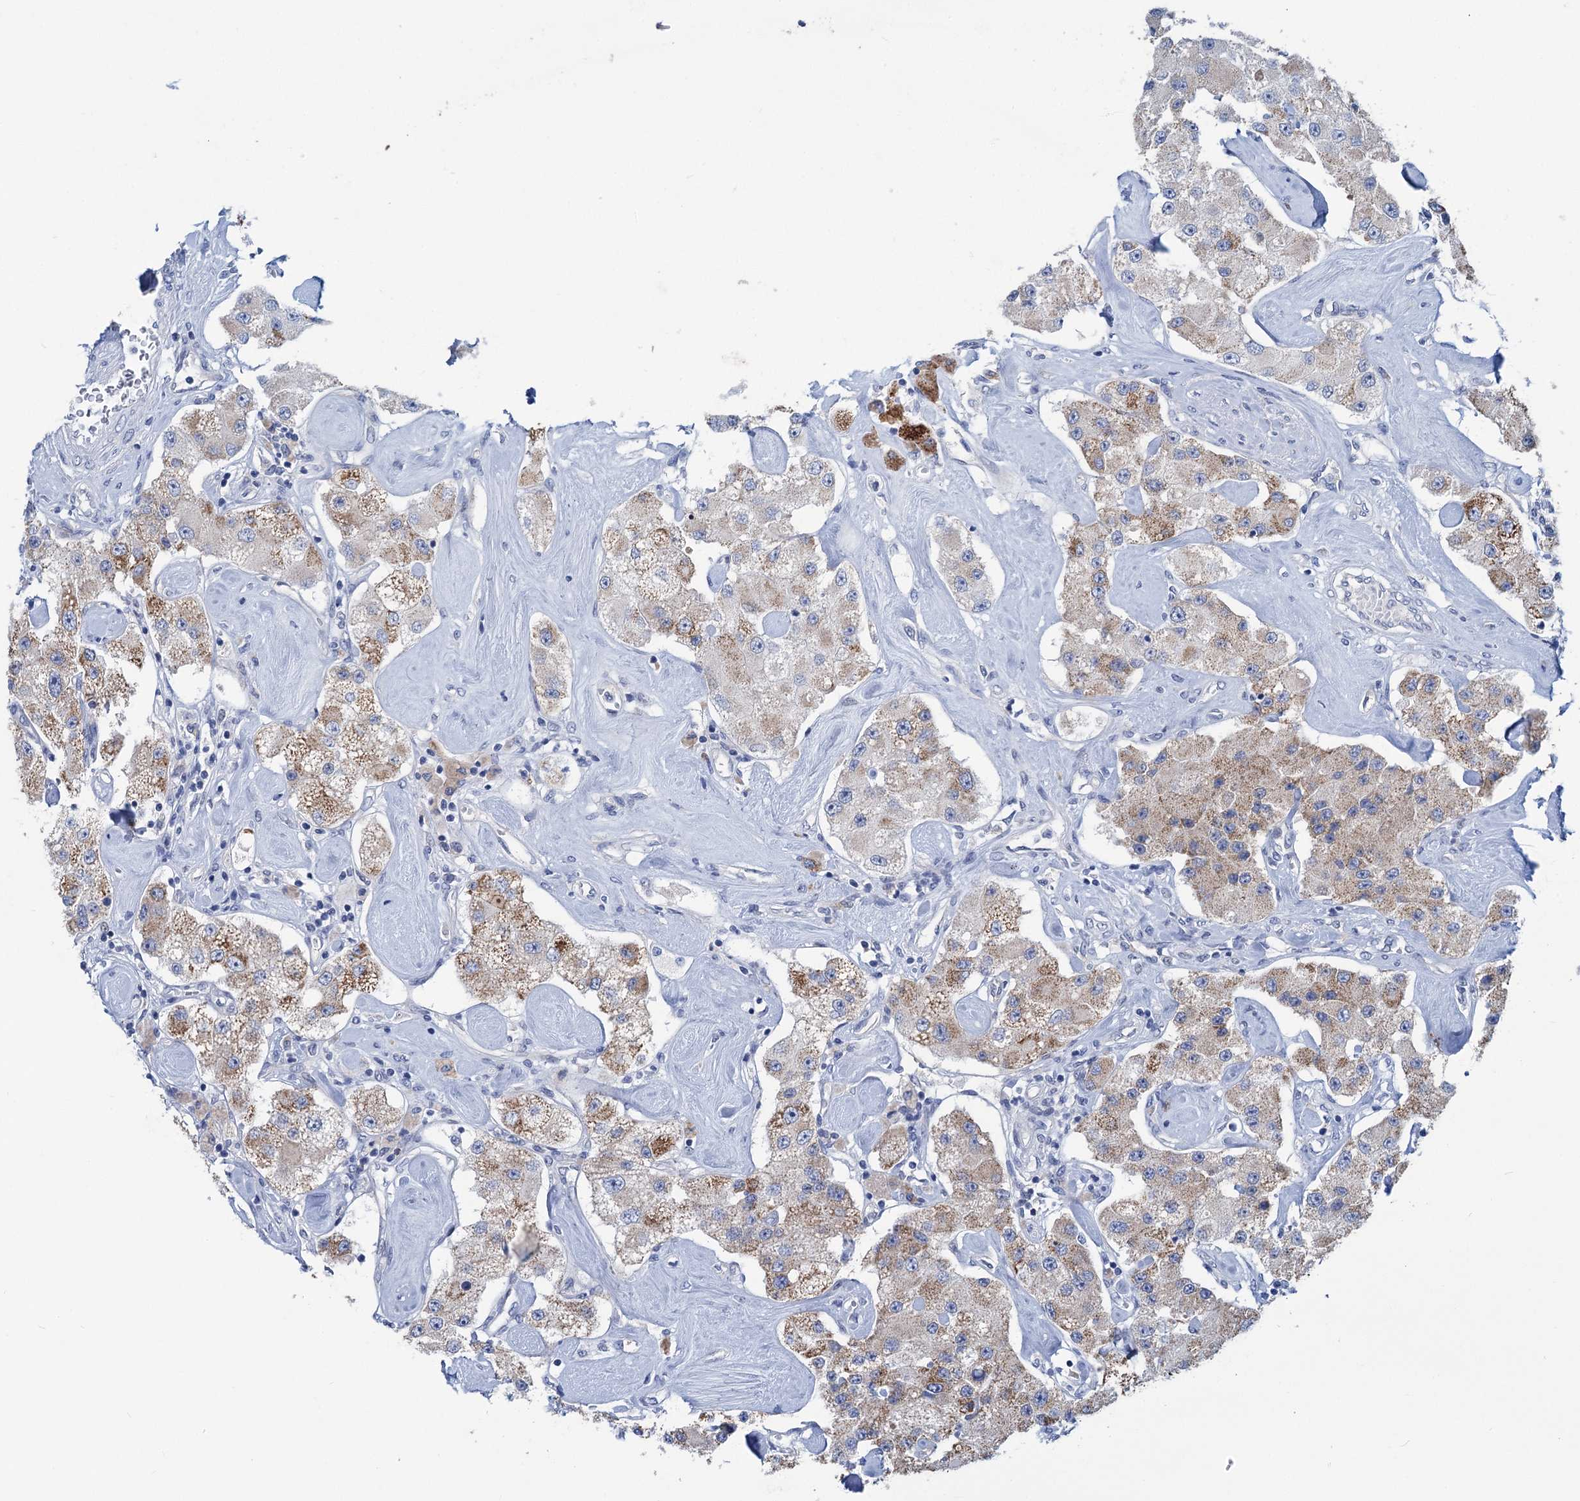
{"staining": {"intensity": "weak", "quantity": "25%-75%", "location": "cytoplasmic/membranous"}, "tissue": "carcinoid", "cell_type": "Tumor cells", "image_type": "cancer", "snomed": [{"axis": "morphology", "description": "Carcinoid, malignant, NOS"}, {"axis": "topography", "description": "Pancreas"}], "caption": "Immunohistochemistry histopathology image of neoplastic tissue: human carcinoid stained using IHC displays low levels of weak protein expression localized specifically in the cytoplasmic/membranous of tumor cells, appearing as a cytoplasmic/membranous brown color.", "gene": "CHDH", "patient": {"sex": "male", "age": 41}}